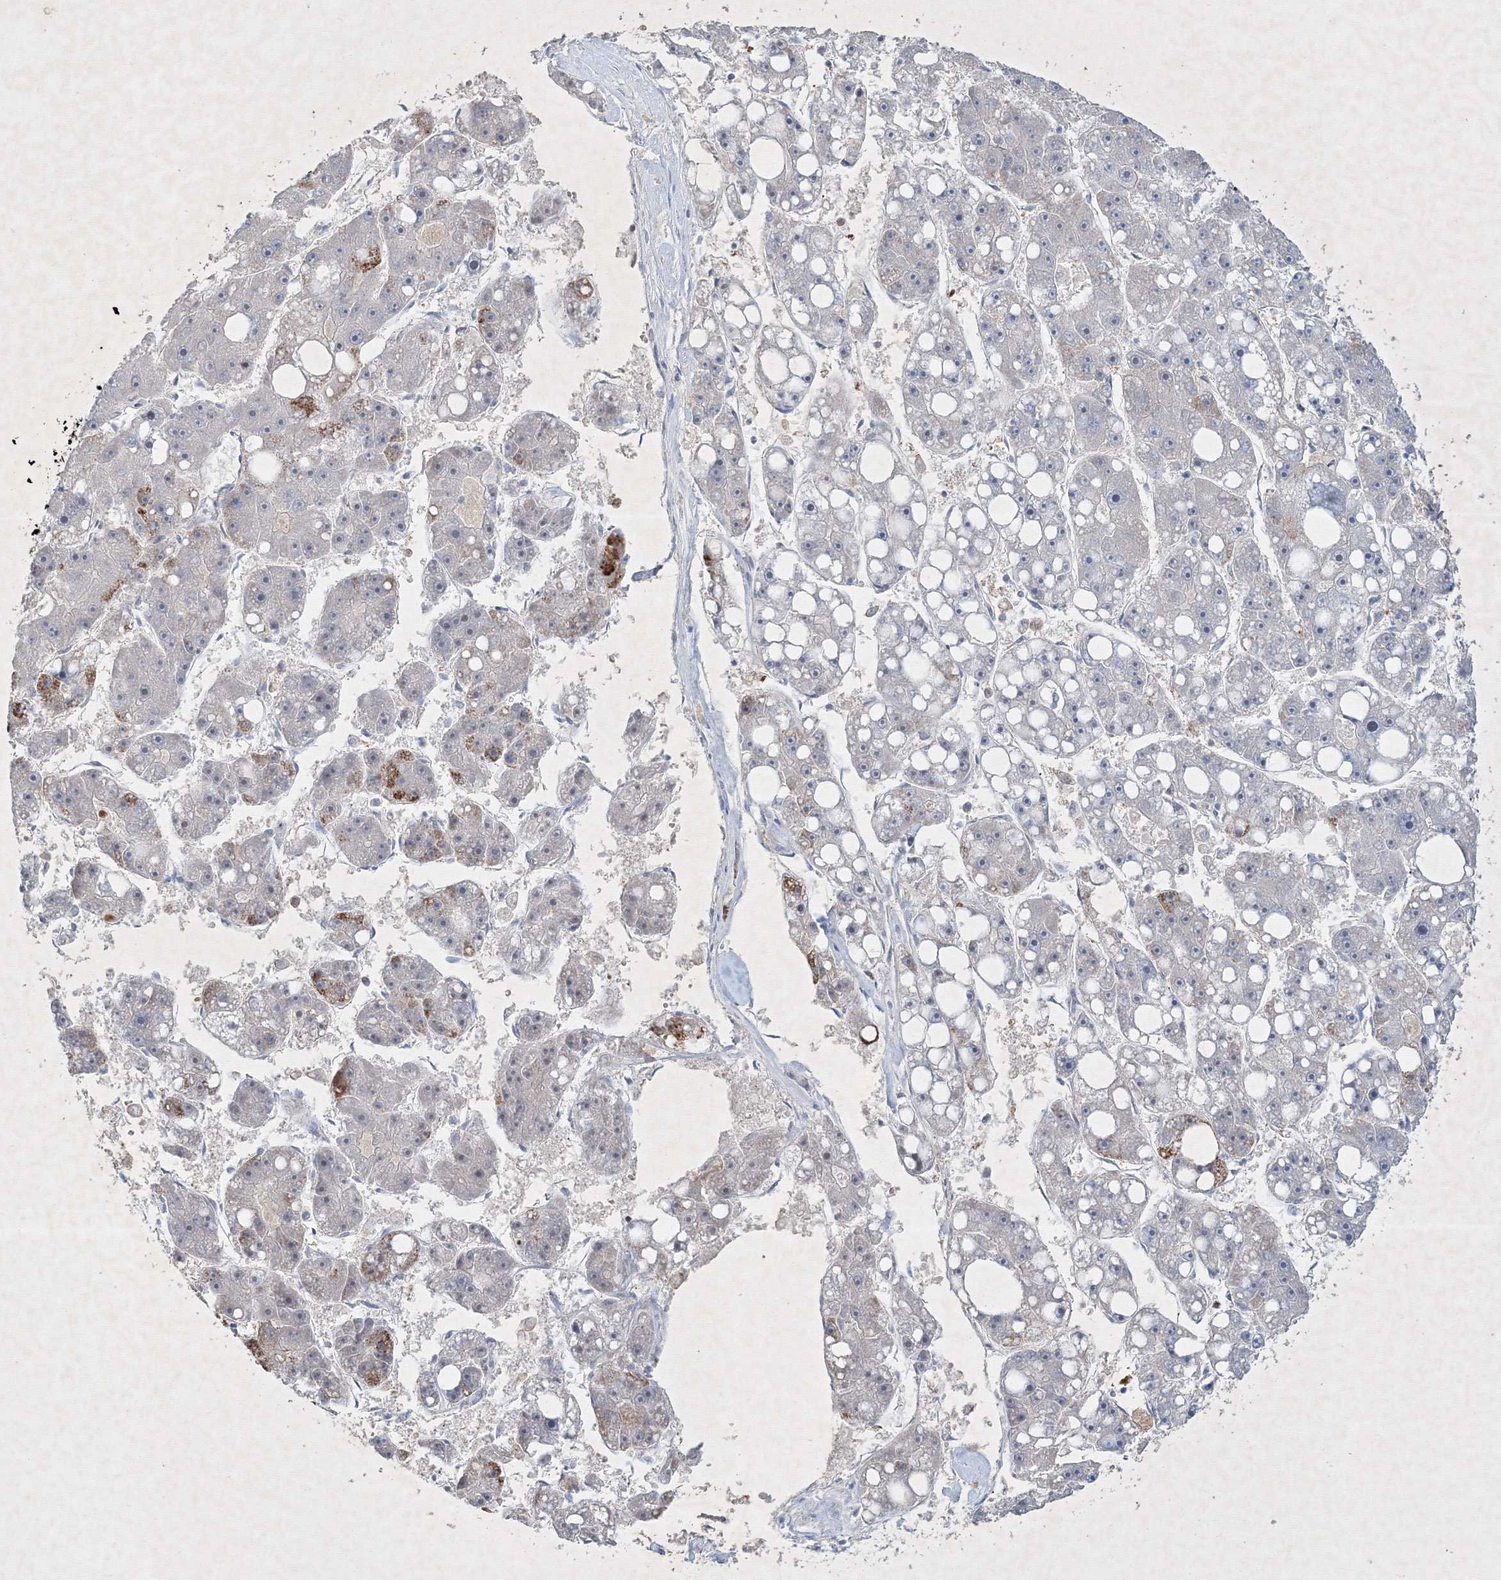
{"staining": {"intensity": "weak", "quantity": "<25%", "location": "cytoplasmic/membranous"}, "tissue": "liver cancer", "cell_type": "Tumor cells", "image_type": "cancer", "snomed": [{"axis": "morphology", "description": "Carcinoma, Hepatocellular, NOS"}, {"axis": "topography", "description": "Liver"}], "caption": "Immunohistochemistry of liver cancer displays no positivity in tumor cells.", "gene": "CXXC4", "patient": {"sex": "female", "age": 61}}